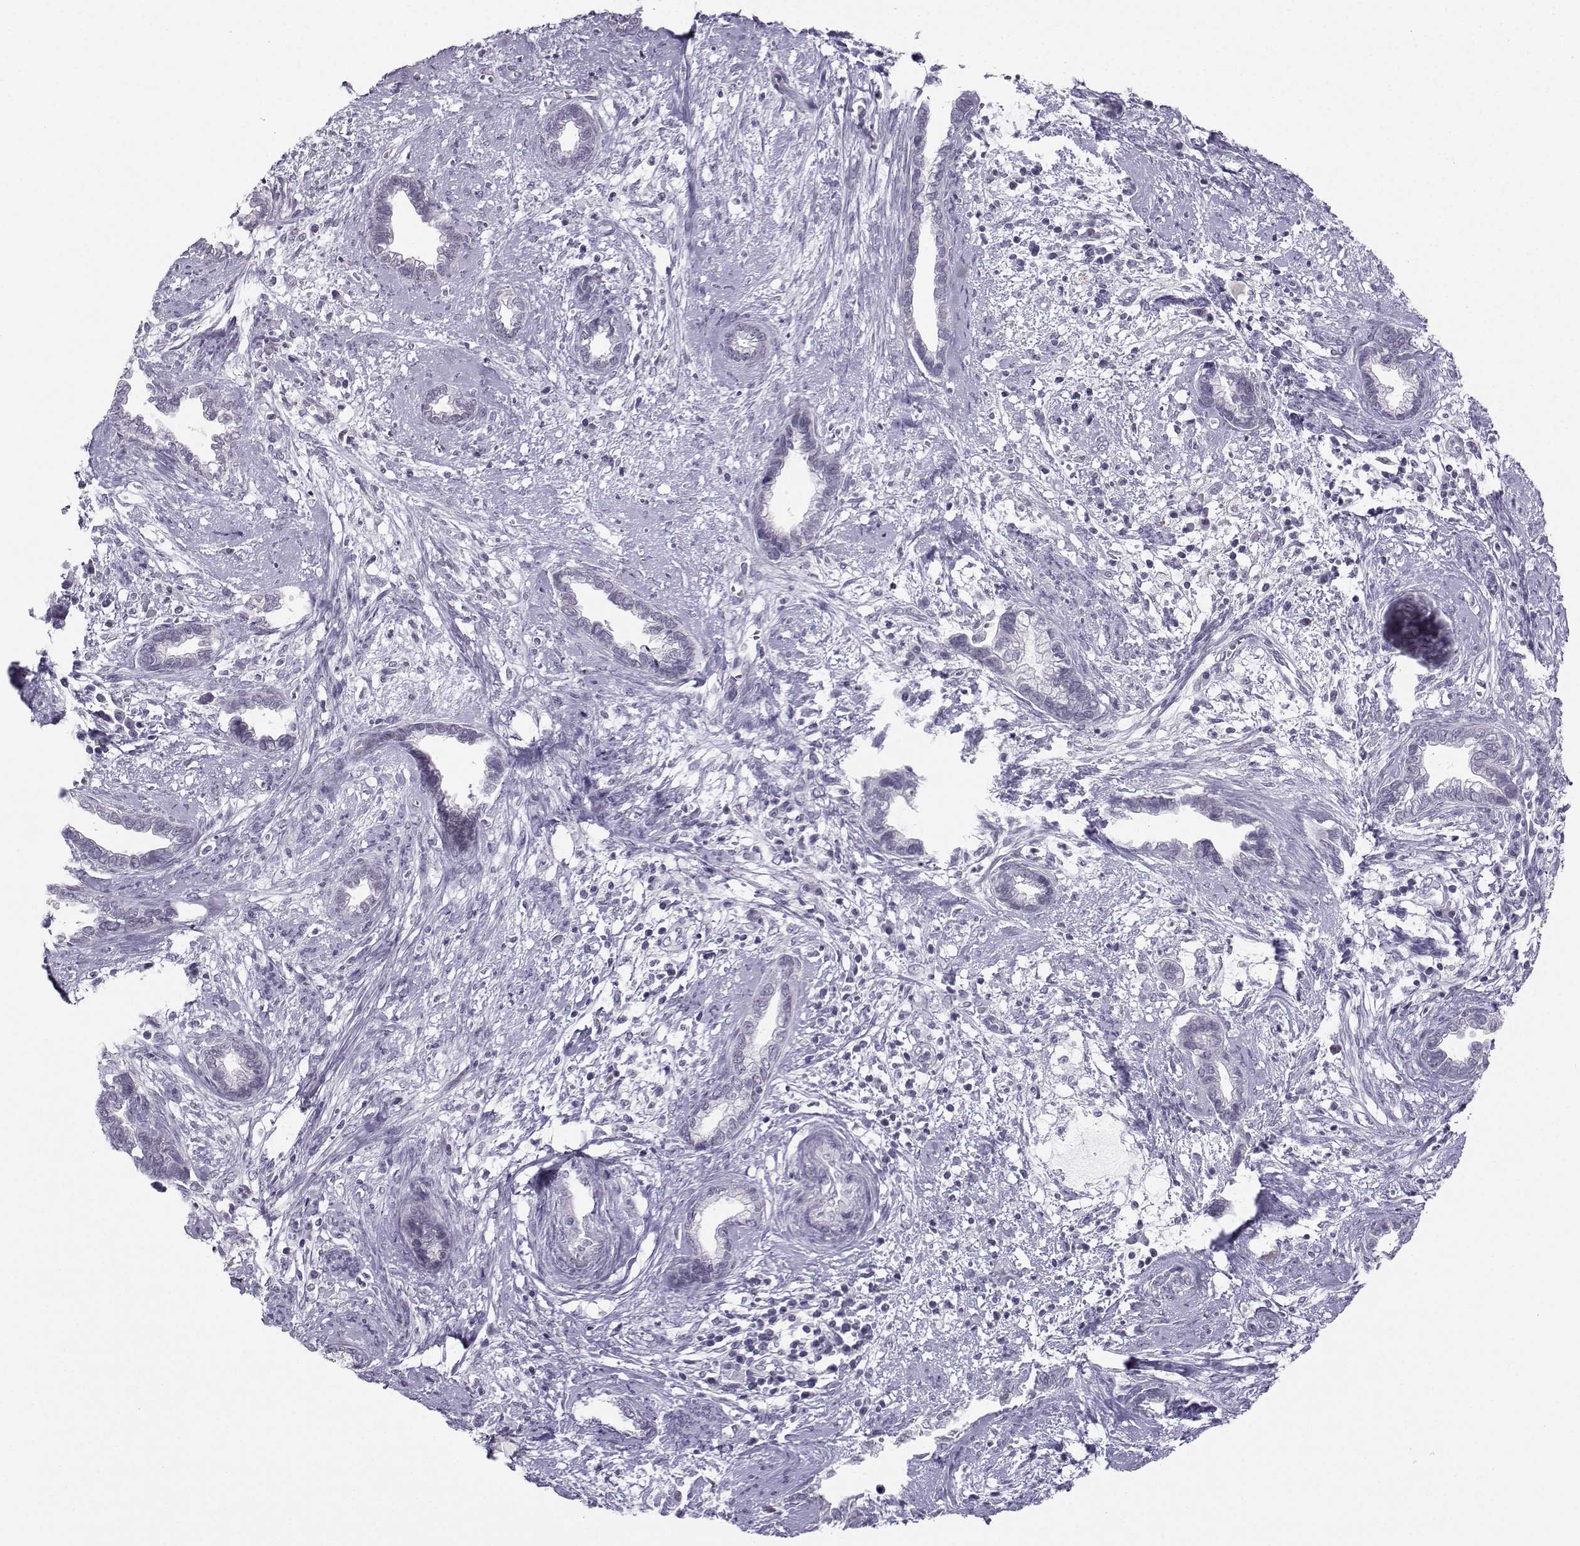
{"staining": {"intensity": "negative", "quantity": "none", "location": "none"}, "tissue": "cervical cancer", "cell_type": "Tumor cells", "image_type": "cancer", "snomed": [{"axis": "morphology", "description": "Adenocarcinoma, NOS"}, {"axis": "topography", "description": "Cervix"}], "caption": "The histopathology image reveals no staining of tumor cells in cervical adenocarcinoma. Nuclei are stained in blue.", "gene": "LHX1", "patient": {"sex": "female", "age": 62}}